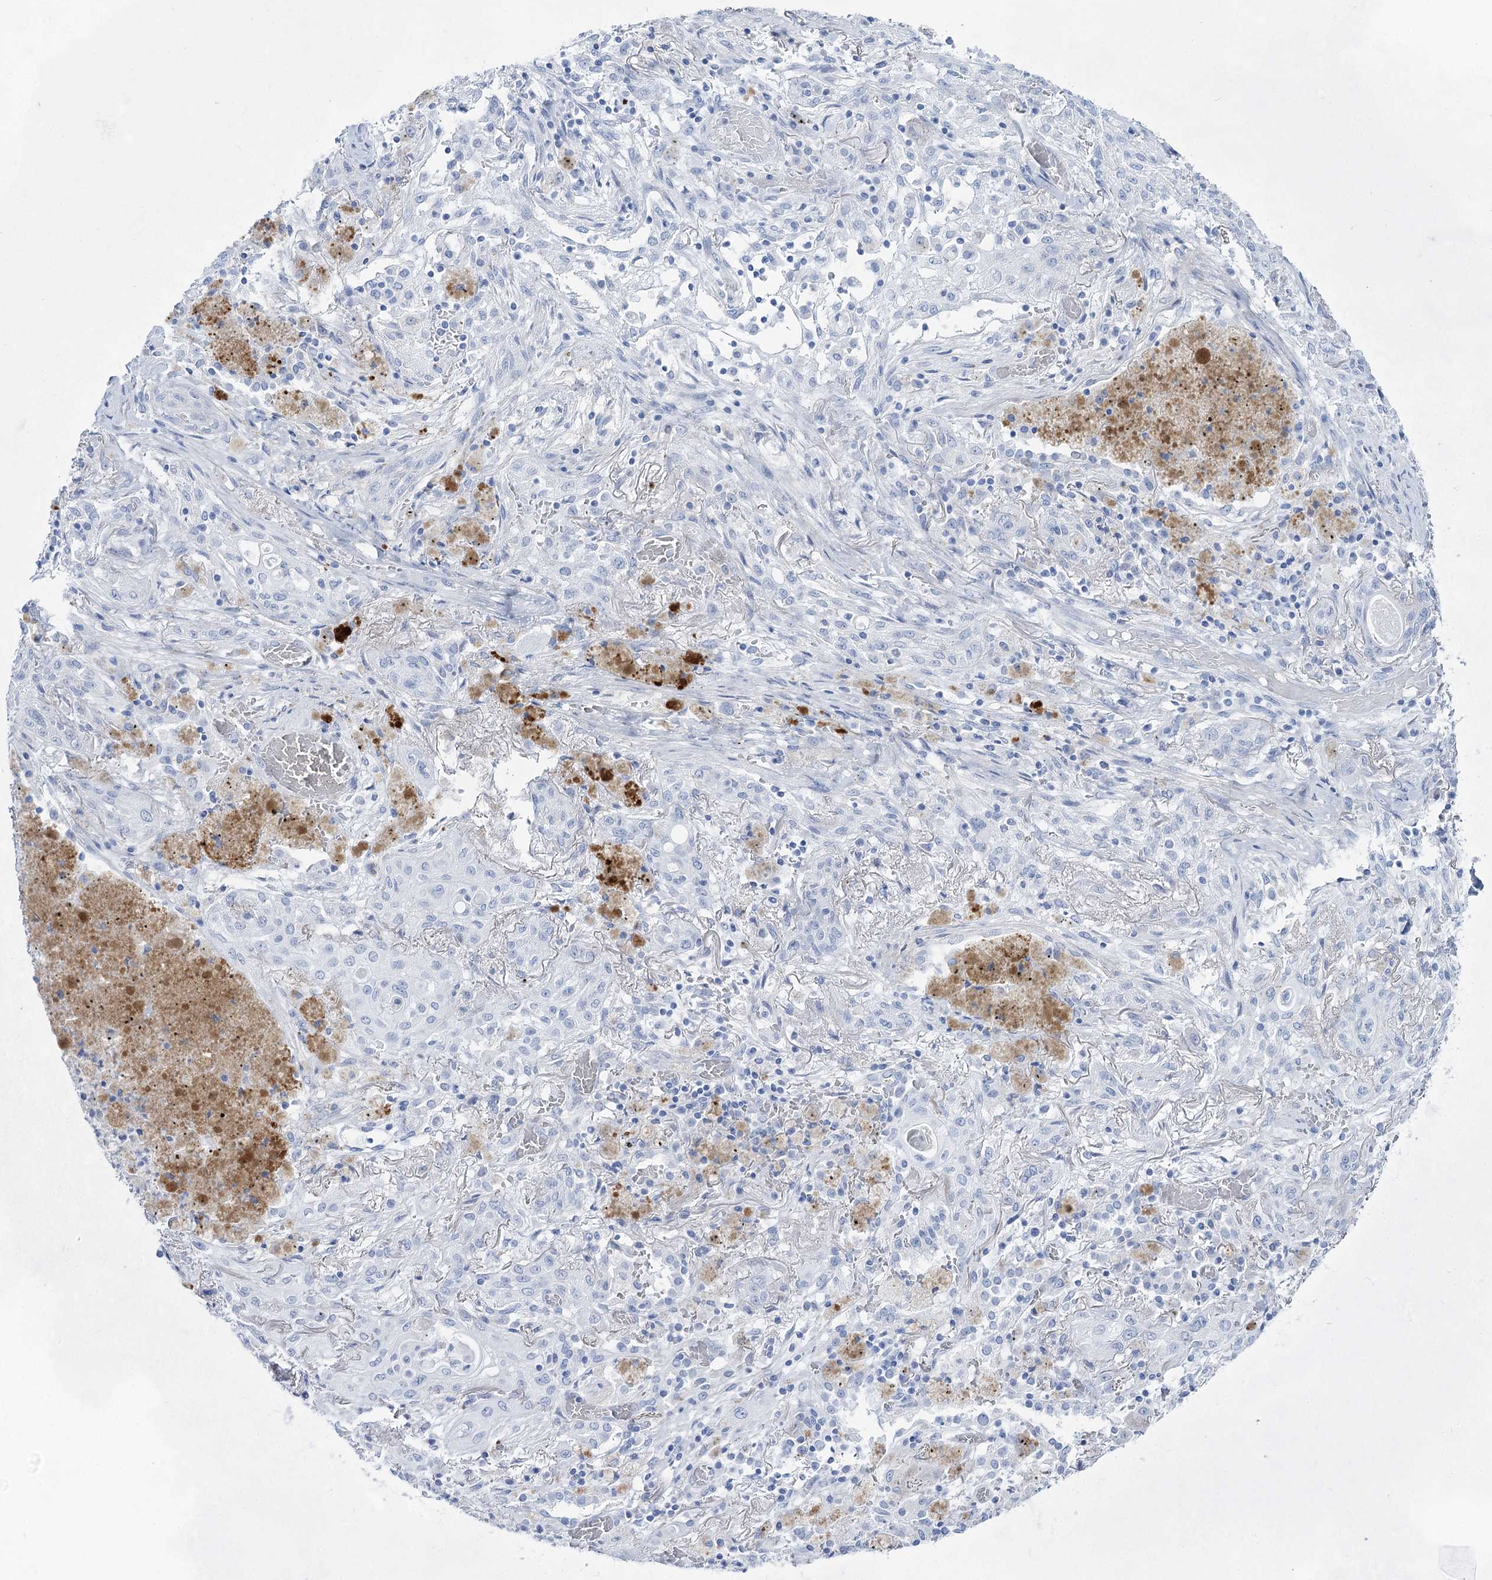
{"staining": {"intensity": "negative", "quantity": "none", "location": "none"}, "tissue": "lung cancer", "cell_type": "Tumor cells", "image_type": "cancer", "snomed": [{"axis": "morphology", "description": "Squamous cell carcinoma, NOS"}, {"axis": "topography", "description": "Lung"}], "caption": "Tumor cells are negative for brown protein staining in lung cancer (squamous cell carcinoma).", "gene": "ACRV1", "patient": {"sex": "female", "age": 47}}